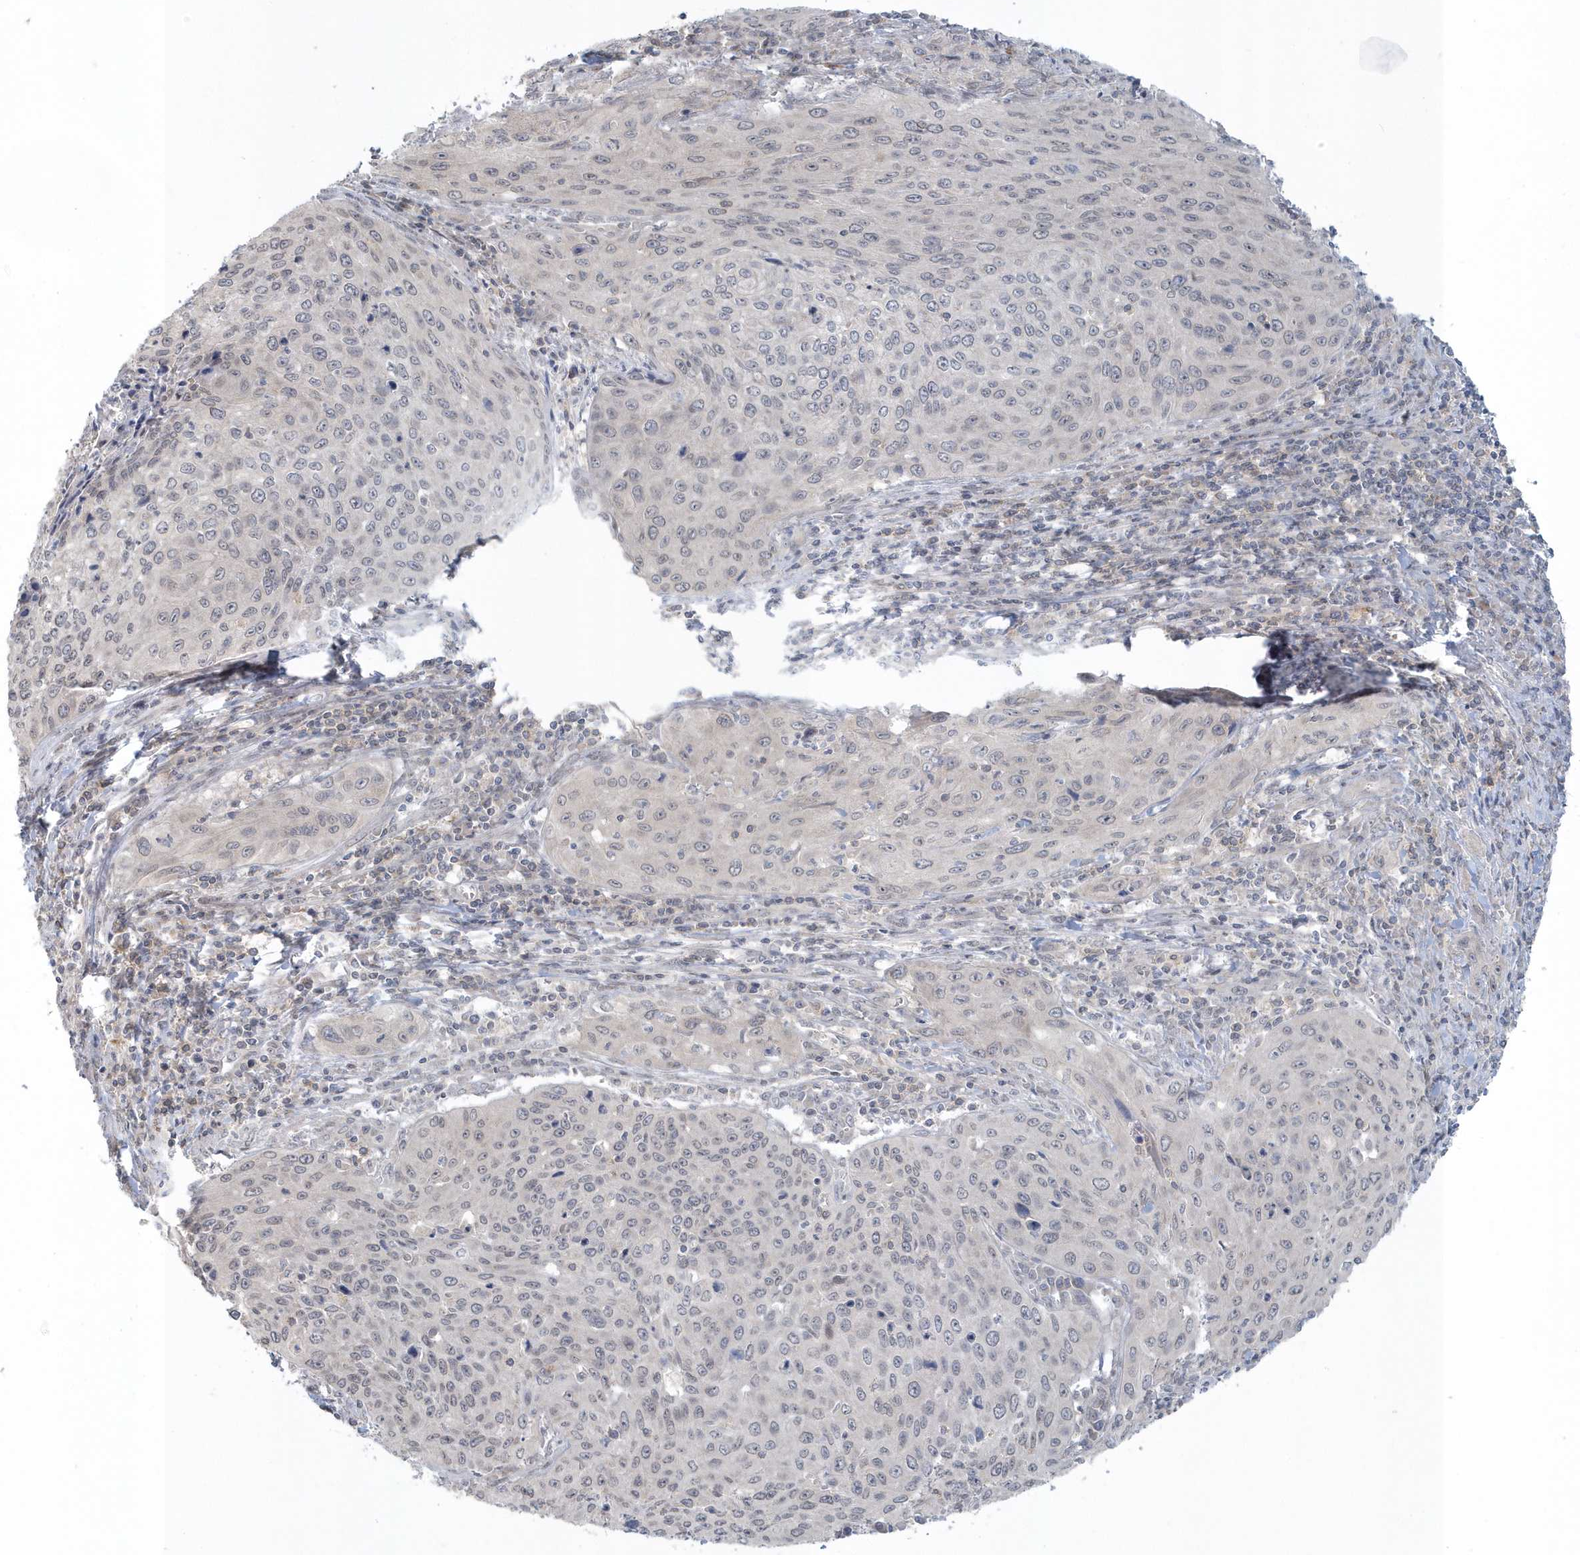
{"staining": {"intensity": "negative", "quantity": "none", "location": "none"}, "tissue": "cervical cancer", "cell_type": "Tumor cells", "image_type": "cancer", "snomed": [{"axis": "morphology", "description": "Squamous cell carcinoma, NOS"}, {"axis": "topography", "description": "Cervix"}], "caption": "A histopathology image of human cervical cancer is negative for staining in tumor cells.", "gene": "BLTP3A", "patient": {"sex": "female", "age": 32}}